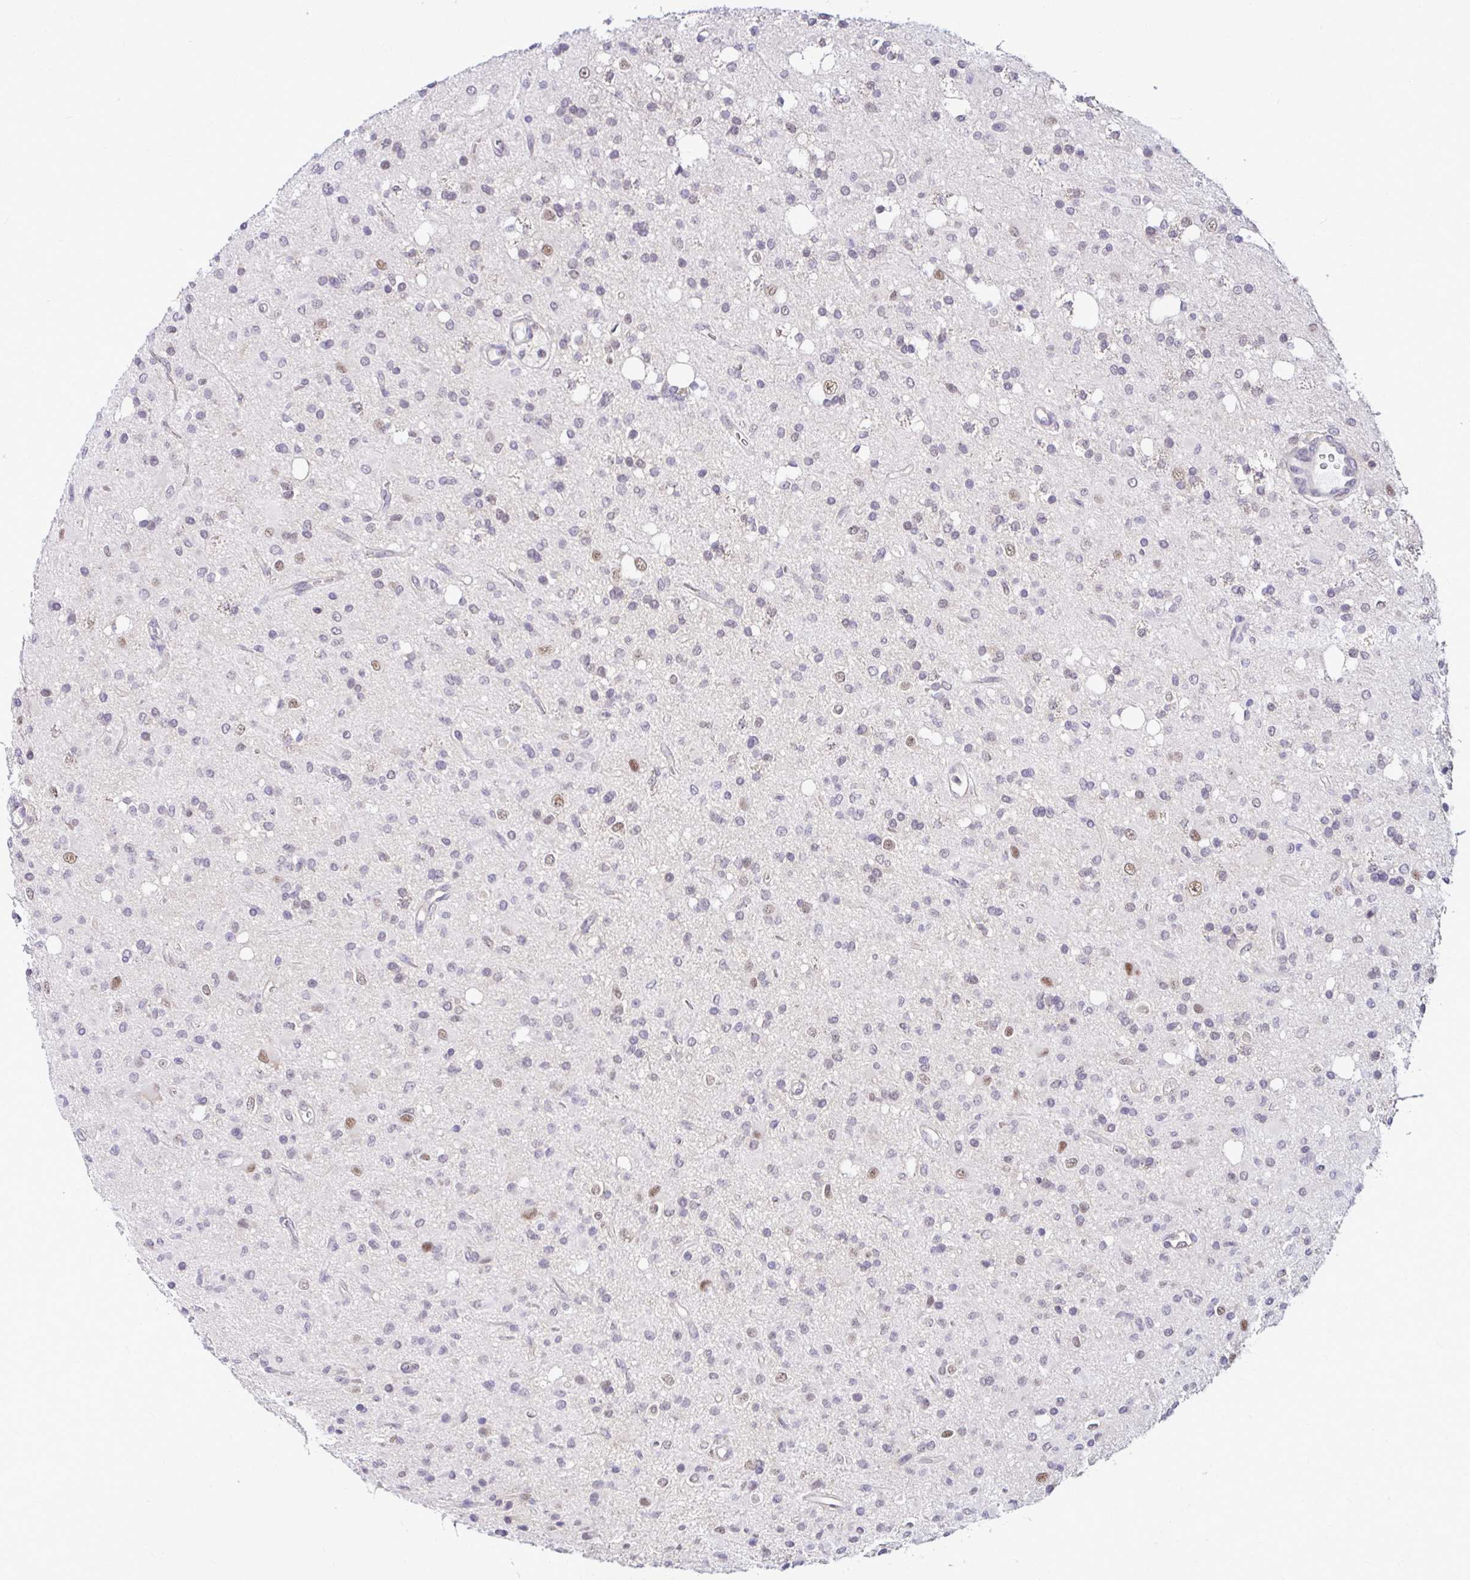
{"staining": {"intensity": "moderate", "quantity": "<25%", "location": "nuclear"}, "tissue": "glioma", "cell_type": "Tumor cells", "image_type": "cancer", "snomed": [{"axis": "morphology", "description": "Glioma, malignant, Low grade"}, {"axis": "topography", "description": "Brain"}], "caption": "Glioma stained with a protein marker exhibits moderate staining in tumor cells.", "gene": "PSMD3", "patient": {"sex": "female", "age": 33}}